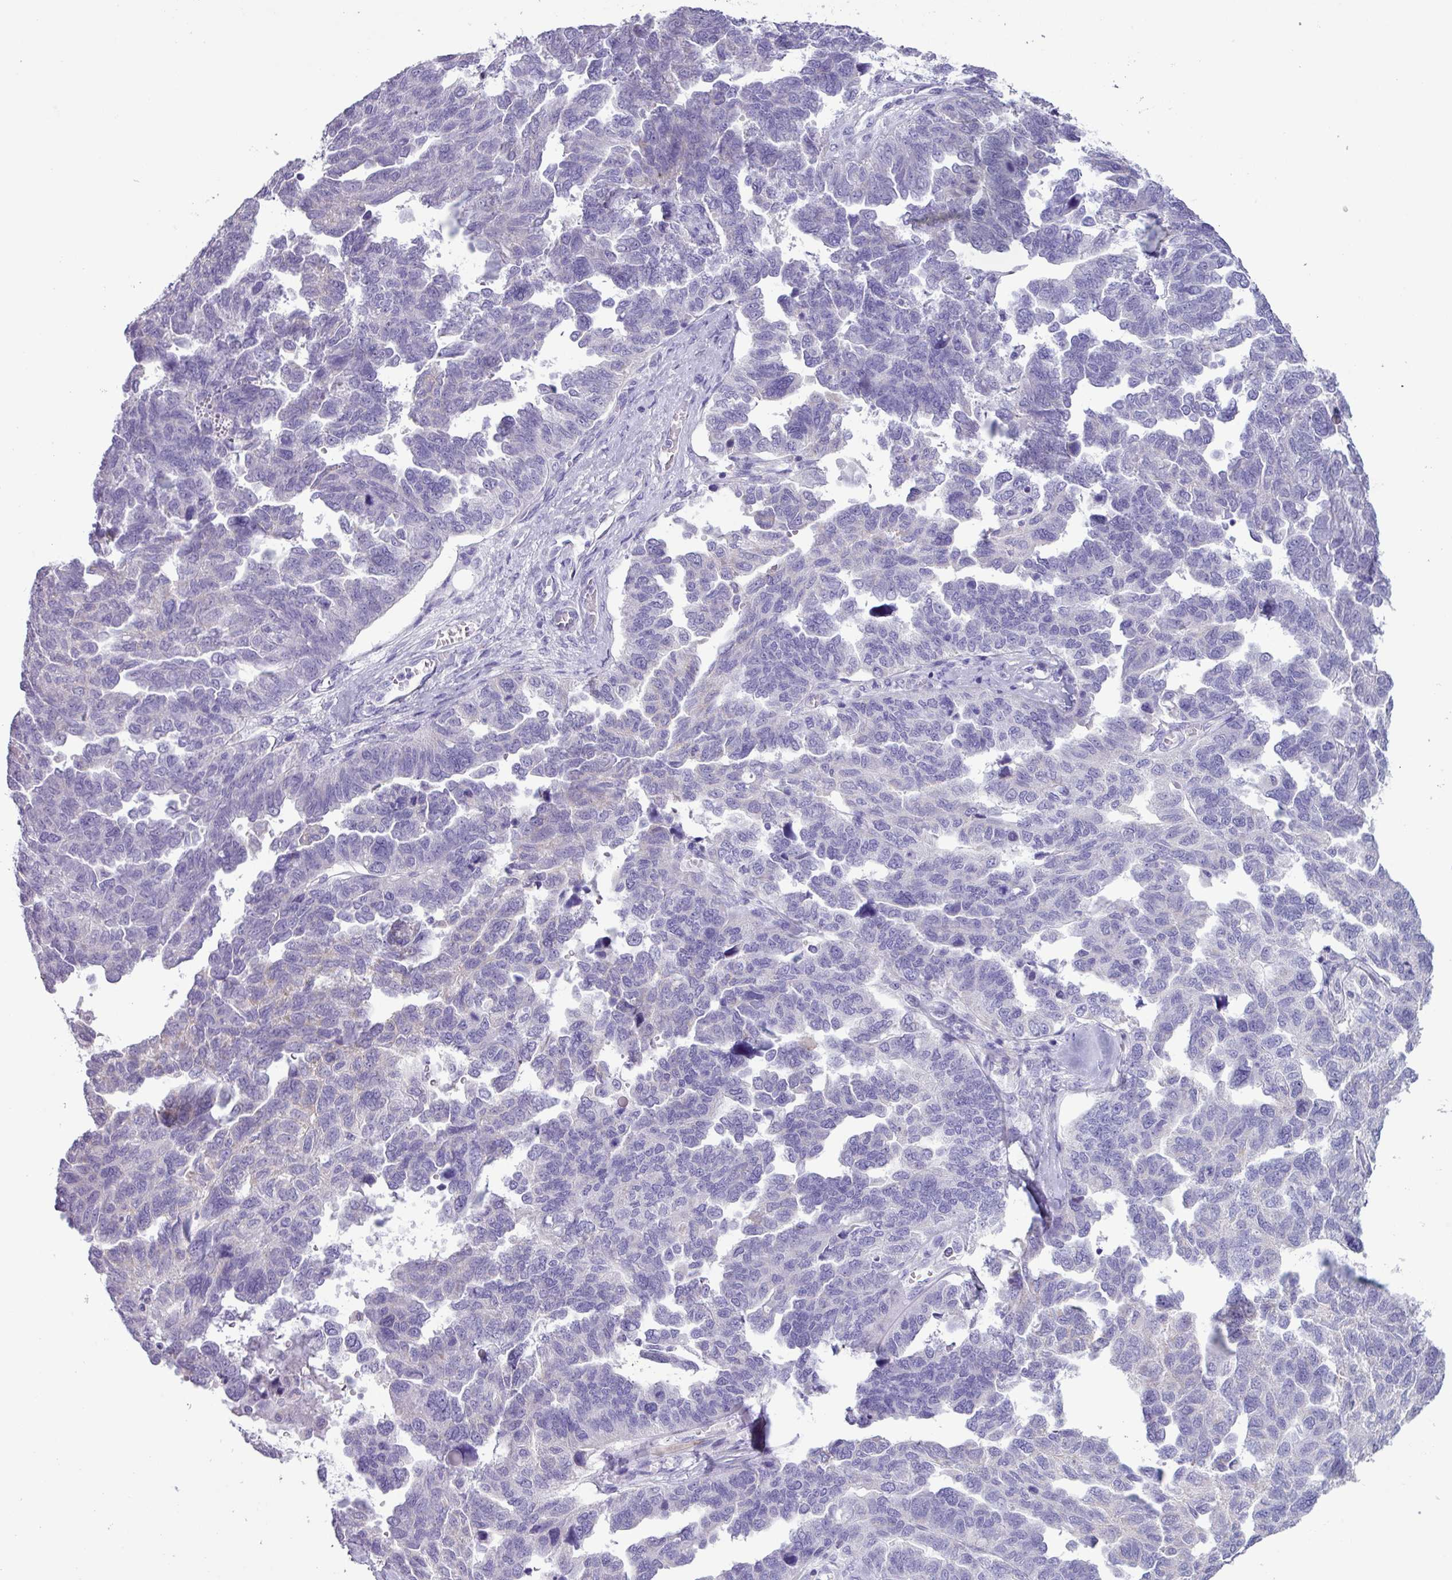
{"staining": {"intensity": "negative", "quantity": "none", "location": "none"}, "tissue": "ovarian cancer", "cell_type": "Tumor cells", "image_type": "cancer", "snomed": [{"axis": "morphology", "description": "Cystadenocarcinoma, serous, NOS"}, {"axis": "topography", "description": "Ovary"}], "caption": "High power microscopy histopathology image of an IHC photomicrograph of ovarian cancer, revealing no significant positivity in tumor cells.", "gene": "AGO3", "patient": {"sex": "female", "age": 64}}